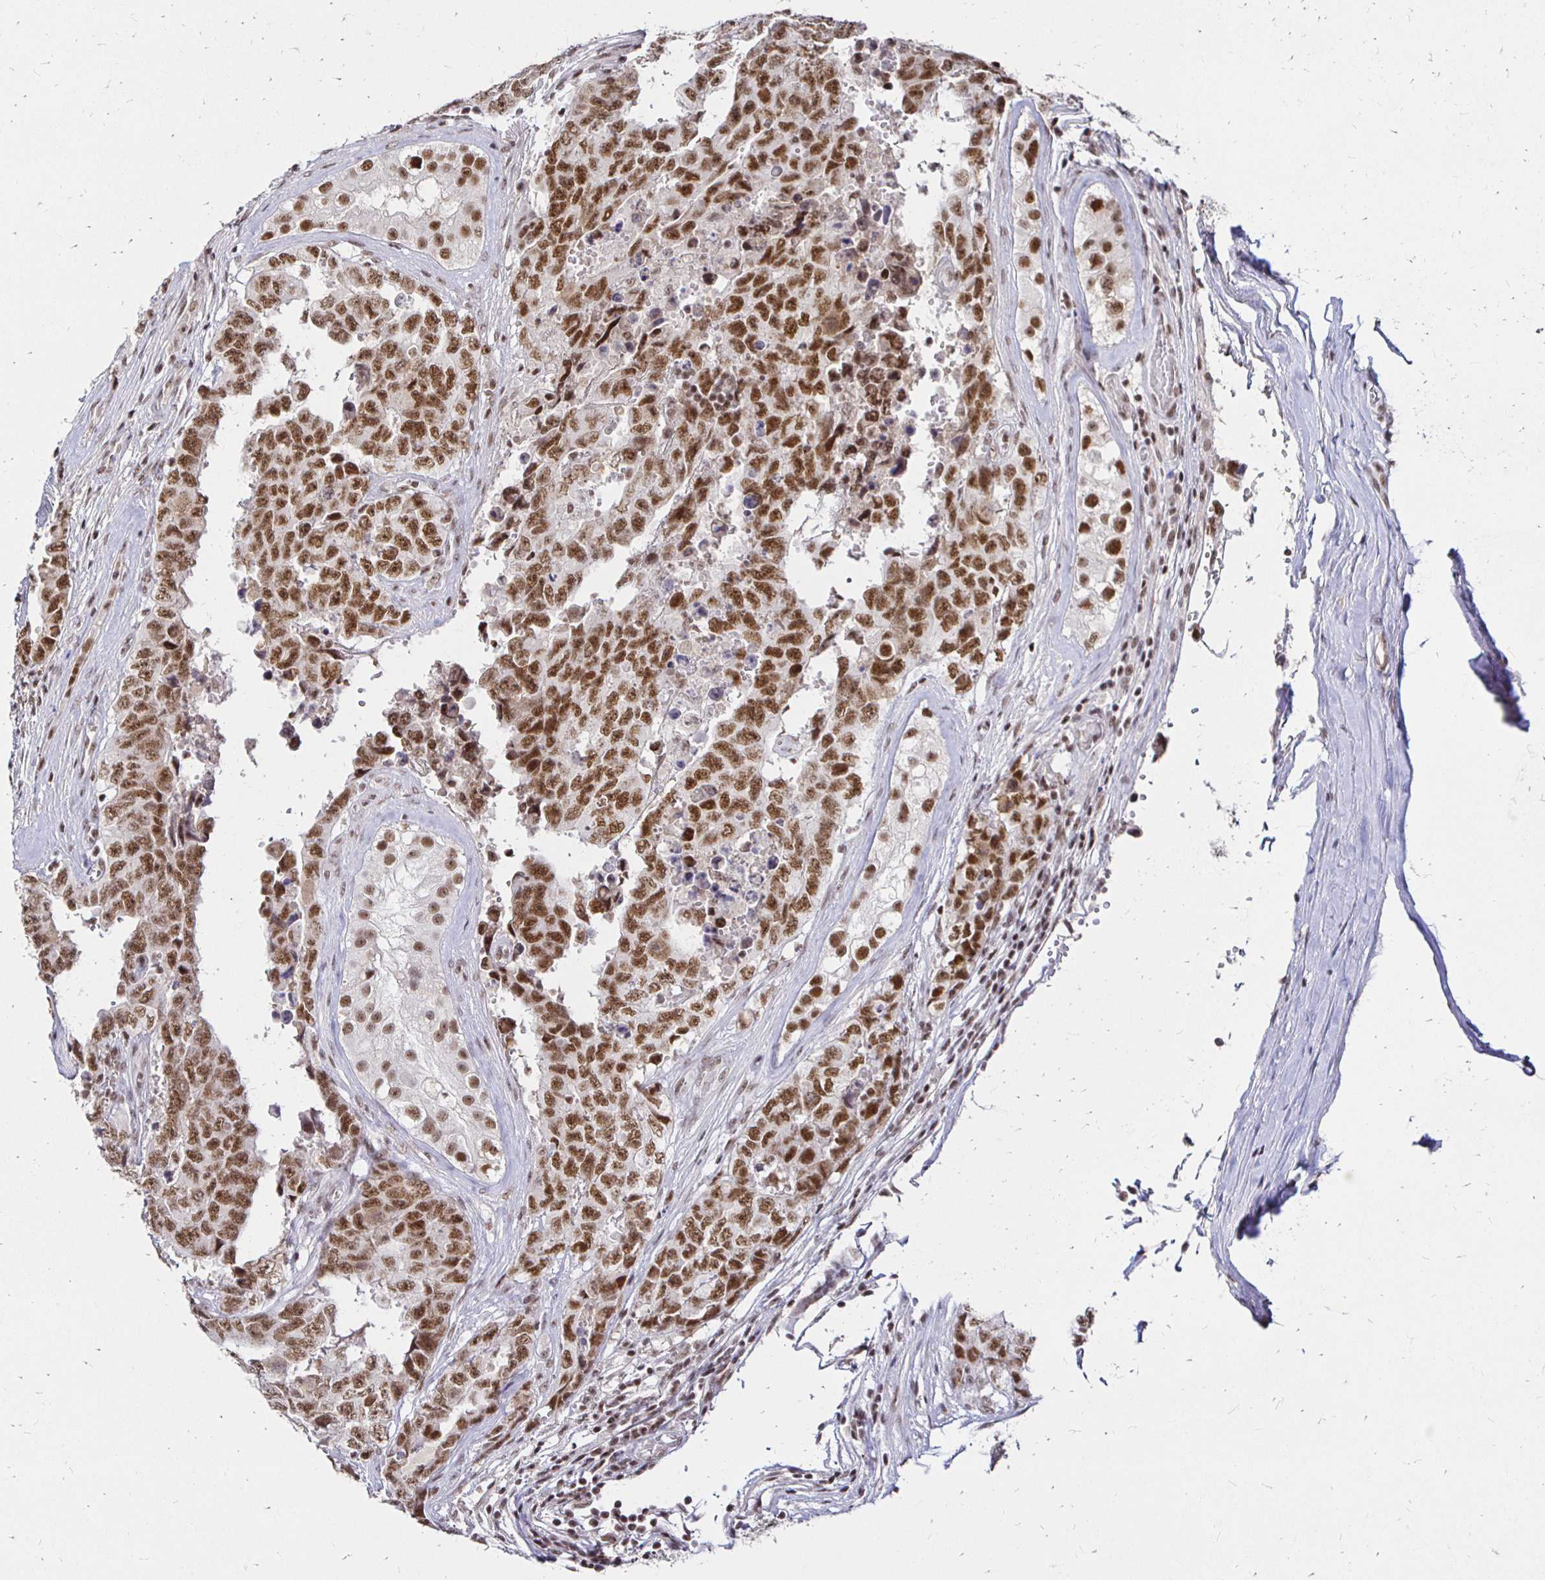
{"staining": {"intensity": "moderate", "quantity": ">75%", "location": "nuclear"}, "tissue": "testis cancer", "cell_type": "Tumor cells", "image_type": "cancer", "snomed": [{"axis": "morphology", "description": "Normal tissue, NOS"}, {"axis": "morphology", "description": "Carcinoma, Embryonal, NOS"}, {"axis": "topography", "description": "Testis"}, {"axis": "topography", "description": "Epididymis"}], "caption": "This image shows immunohistochemistry staining of human testis embryonal carcinoma, with medium moderate nuclear expression in about >75% of tumor cells.", "gene": "SIN3A", "patient": {"sex": "male", "age": 25}}